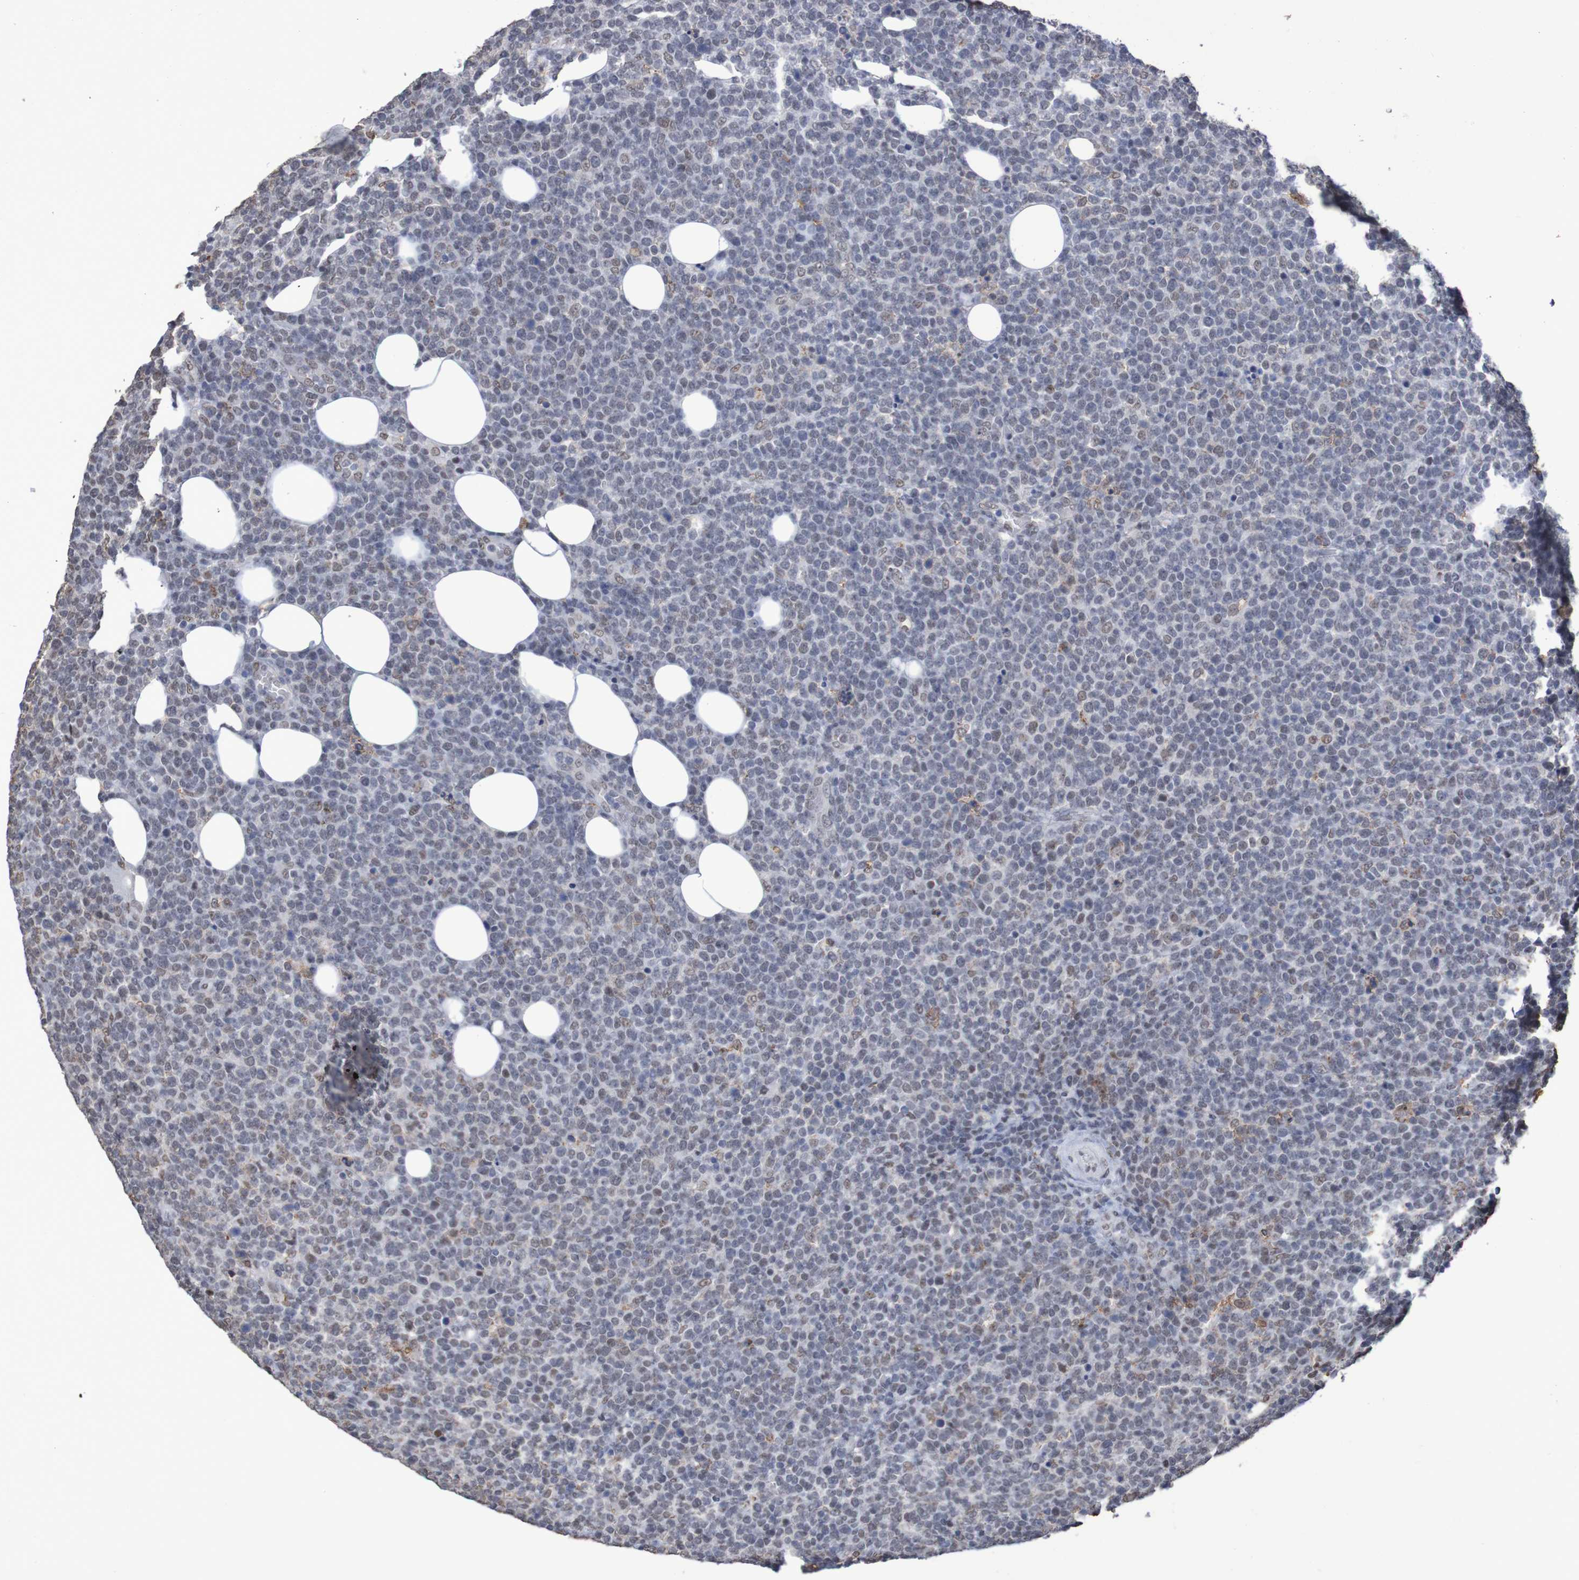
{"staining": {"intensity": "negative", "quantity": "none", "location": "none"}, "tissue": "lymphoma", "cell_type": "Tumor cells", "image_type": "cancer", "snomed": [{"axis": "morphology", "description": "Malignant lymphoma, non-Hodgkin's type, High grade"}, {"axis": "topography", "description": "Lymph node"}], "caption": "The image displays no staining of tumor cells in high-grade malignant lymphoma, non-Hodgkin's type.", "gene": "MRTFB", "patient": {"sex": "male", "age": 61}}